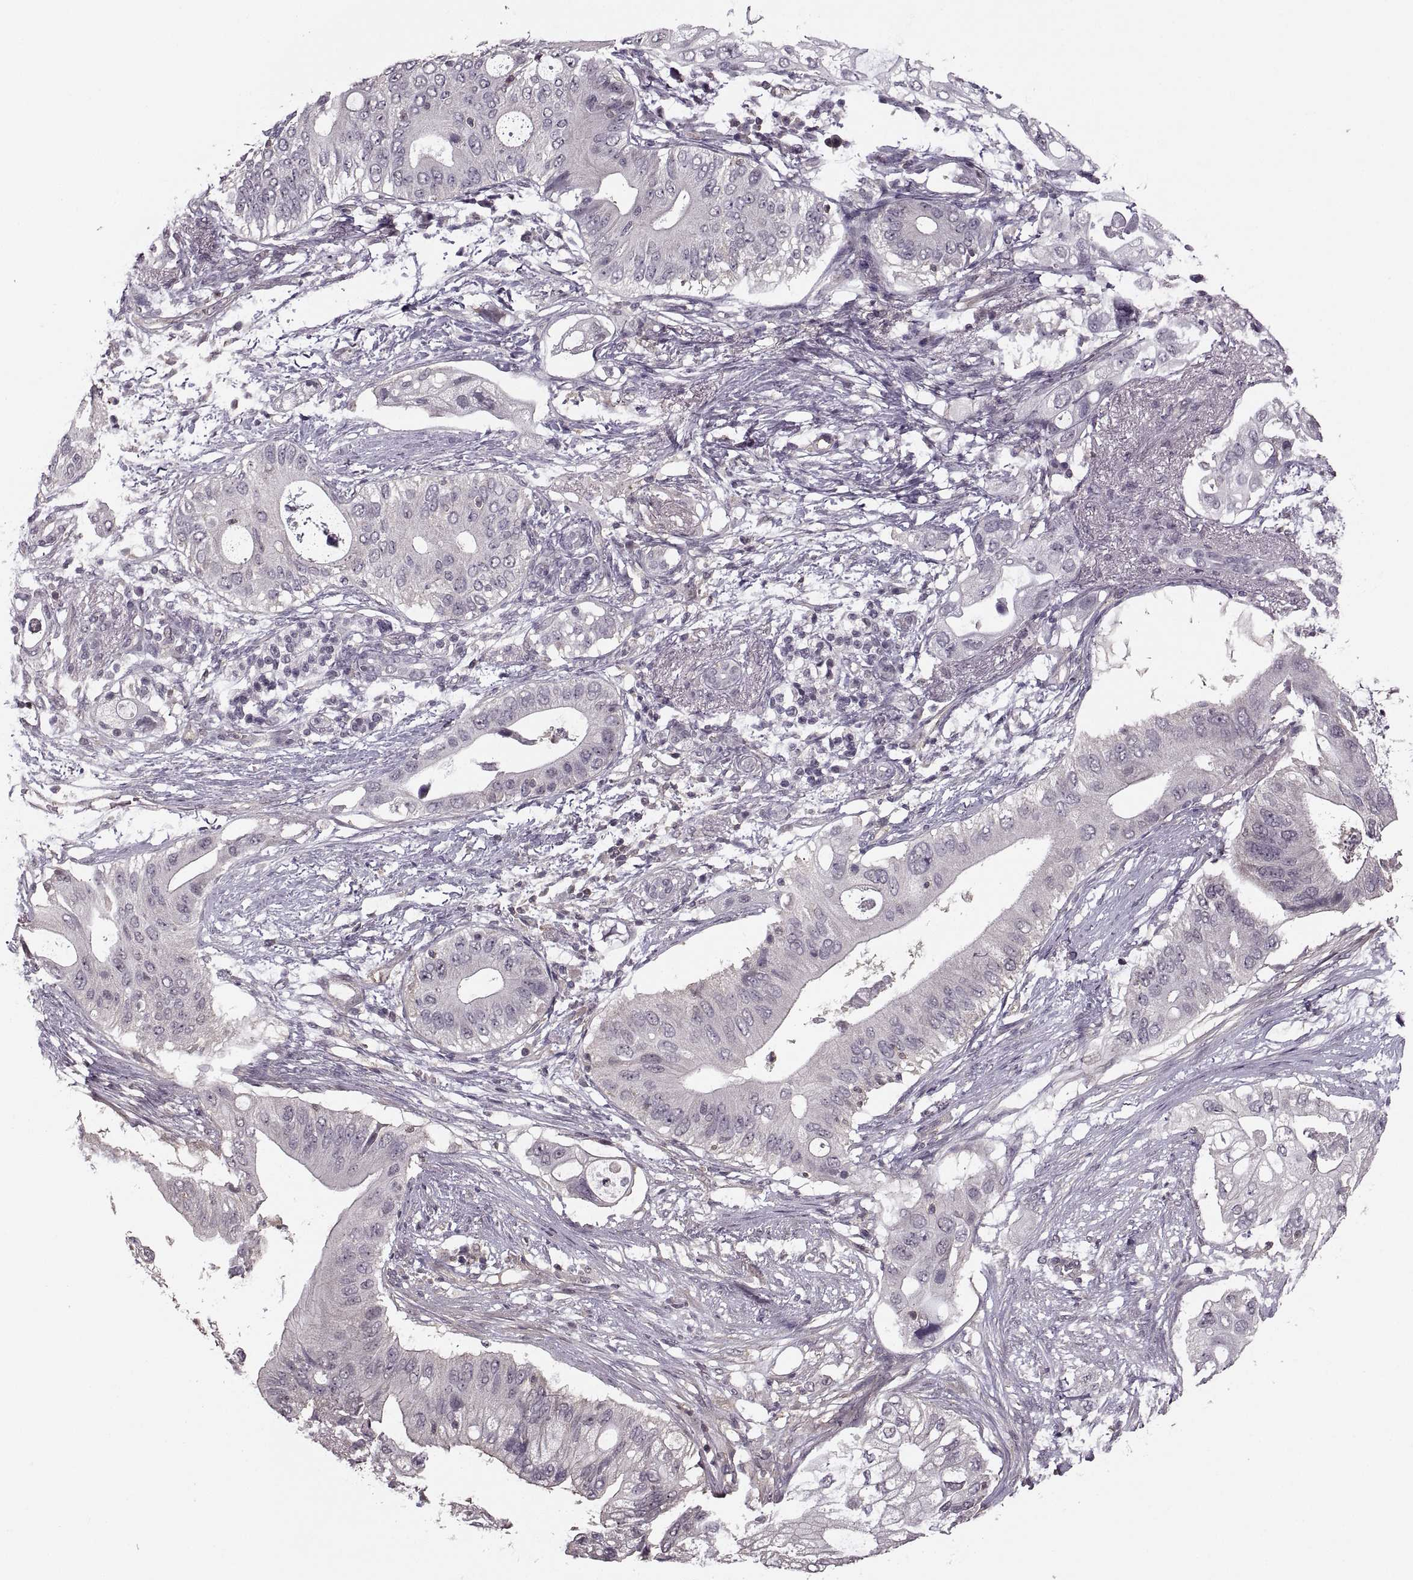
{"staining": {"intensity": "negative", "quantity": "none", "location": "none"}, "tissue": "pancreatic cancer", "cell_type": "Tumor cells", "image_type": "cancer", "snomed": [{"axis": "morphology", "description": "Adenocarcinoma, NOS"}, {"axis": "topography", "description": "Pancreas"}], "caption": "High magnification brightfield microscopy of pancreatic cancer (adenocarcinoma) stained with DAB (brown) and counterstained with hematoxylin (blue): tumor cells show no significant positivity.", "gene": "LUZP2", "patient": {"sex": "female", "age": 72}}